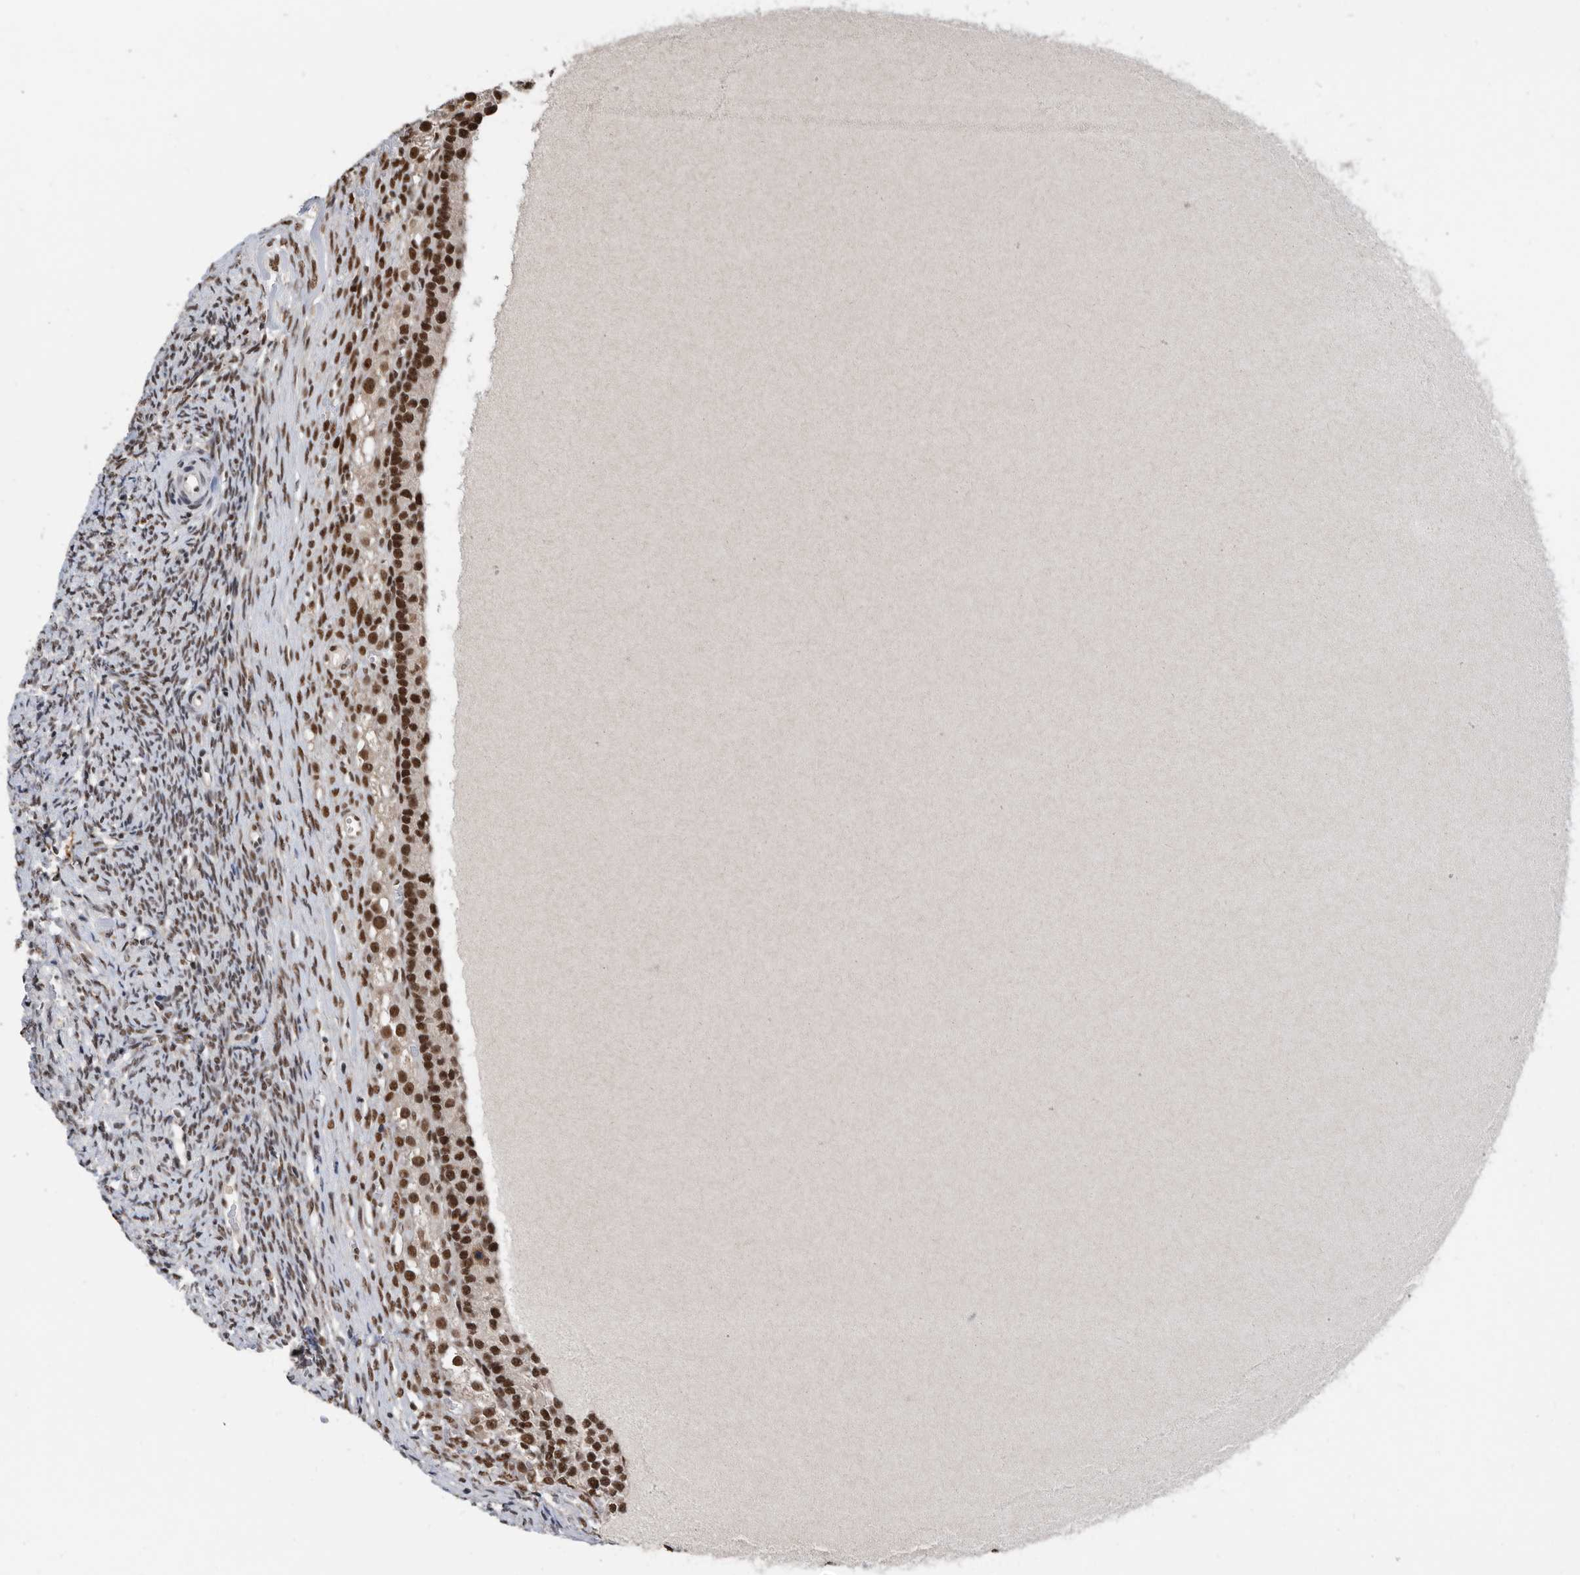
{"staining": {"intensity": "moderate", "quantity": "25%-75%", "location": "nuclear"}, "tissue": "ovary", "cell_type": "Ovarian stroma cells", "image_type": "normal", "snomed": [{"axis": "morphology", "description": "Normal tissue, NOS"}, {"axis": "topography", "description": "Ovary"}], "caption": "The histopathology image demonstrates staining of benign ovary, revealing moderate nuclear protein positivity (brown color) within ovarian stroma cells. (Brightfield microscopy of DAB IHC at high magnification).", "gene": "ZNF260", "patient": {"sex": "female", "age": 41}}